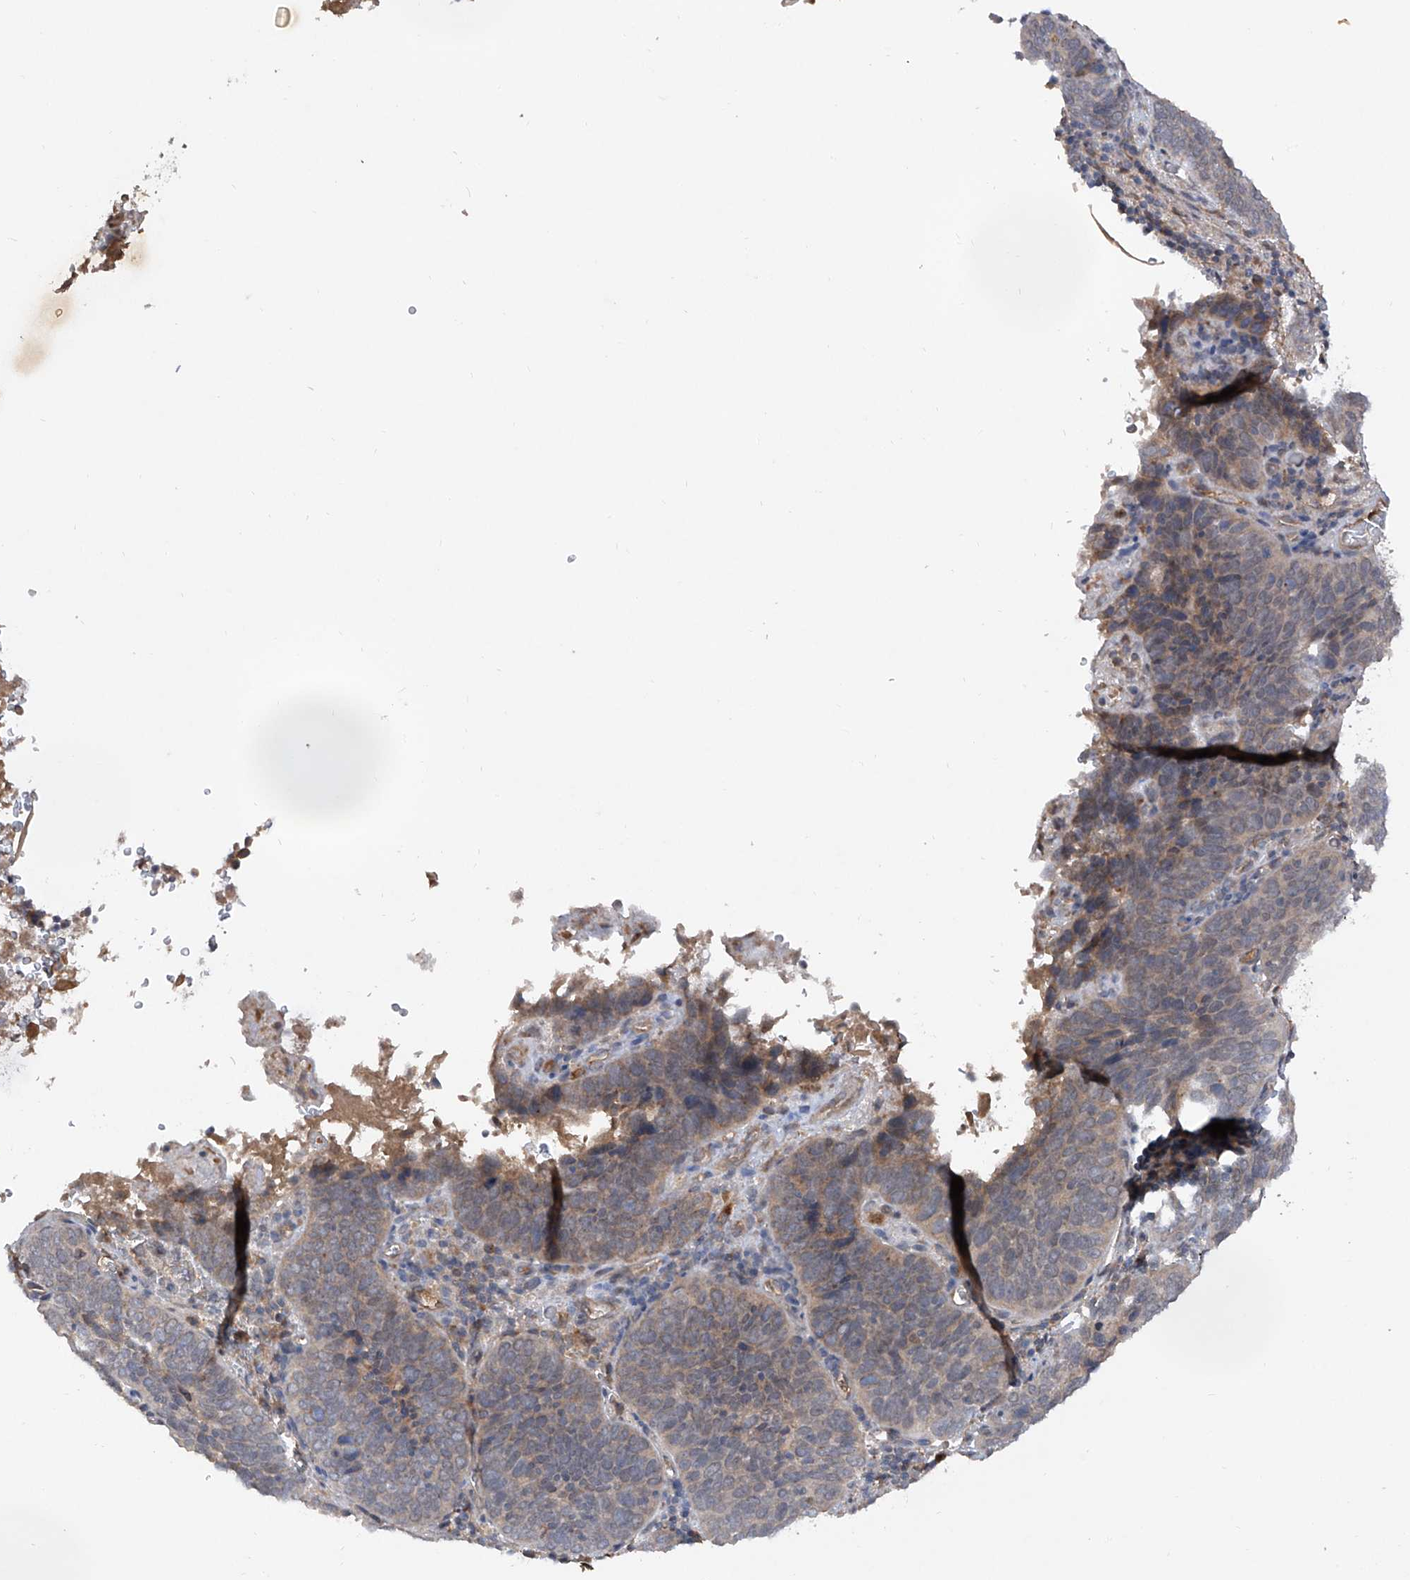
{"staining": {"intensity": "weak", "quantity": "25%-75%", "location": "cytoplasmic/membranous"}, "tissue": "cervical cancer", "cell_type": "Tumor cells", "image_type": "cancer", "snomed": [{"axis": "morphology", "description": "Squamous cell carcinoma, NOS"}, {"axis": "topography", "description": "Cervix"}], "caption": "A high-resolution histopathology image shows IHC staining of cervical squamous cell carcinoma, which exhibits weak cytoplasmic/membranous positivity in about 25%-75% of tumor cells.", "gene": "FAM135A", "patient": {"sex": "female", "age": 60}}